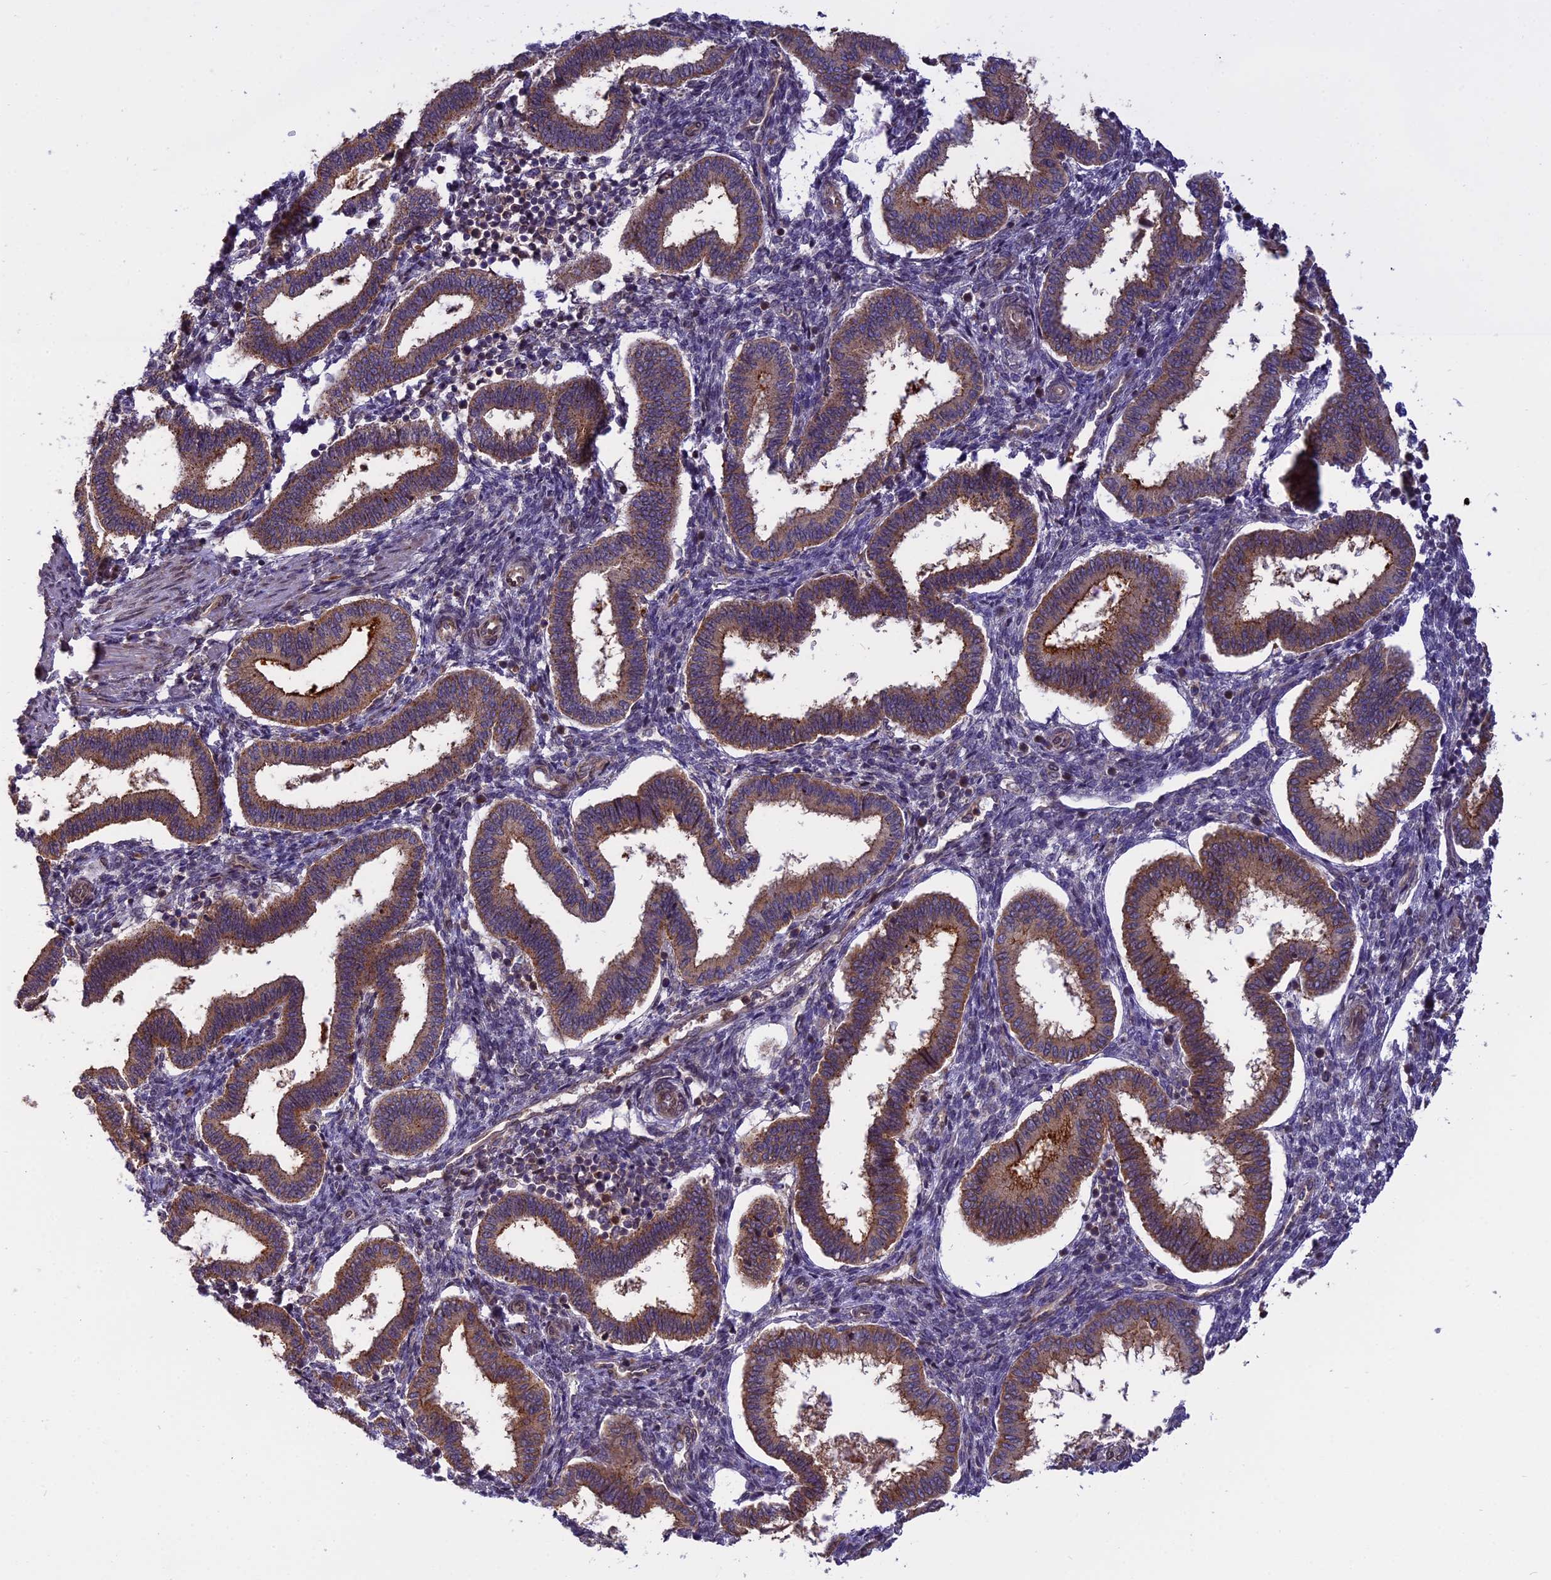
{"staining": {"intensity": "moderate", "quantity": "<25%", "location": "cytoplasmic/membranous"}, "tissue": "endometrium", "cell_type": "Cells in endometrial stroma", "image_type": "normal", "snomed": [{"axis": "morphology", "description": "Normal tissue, NOS"}, {"axis": "topography", "description": "Endometrium"}], "caption": "Normal endometrium displays moderate cytoplasmic/membranous positivity in approximately <25% of cells in endometrial stroma (Brightfield microscopy of DAB IHC at high magnification)..", "gene": "CHMP2A", "patient": {"sex": "female", "age": 24}}